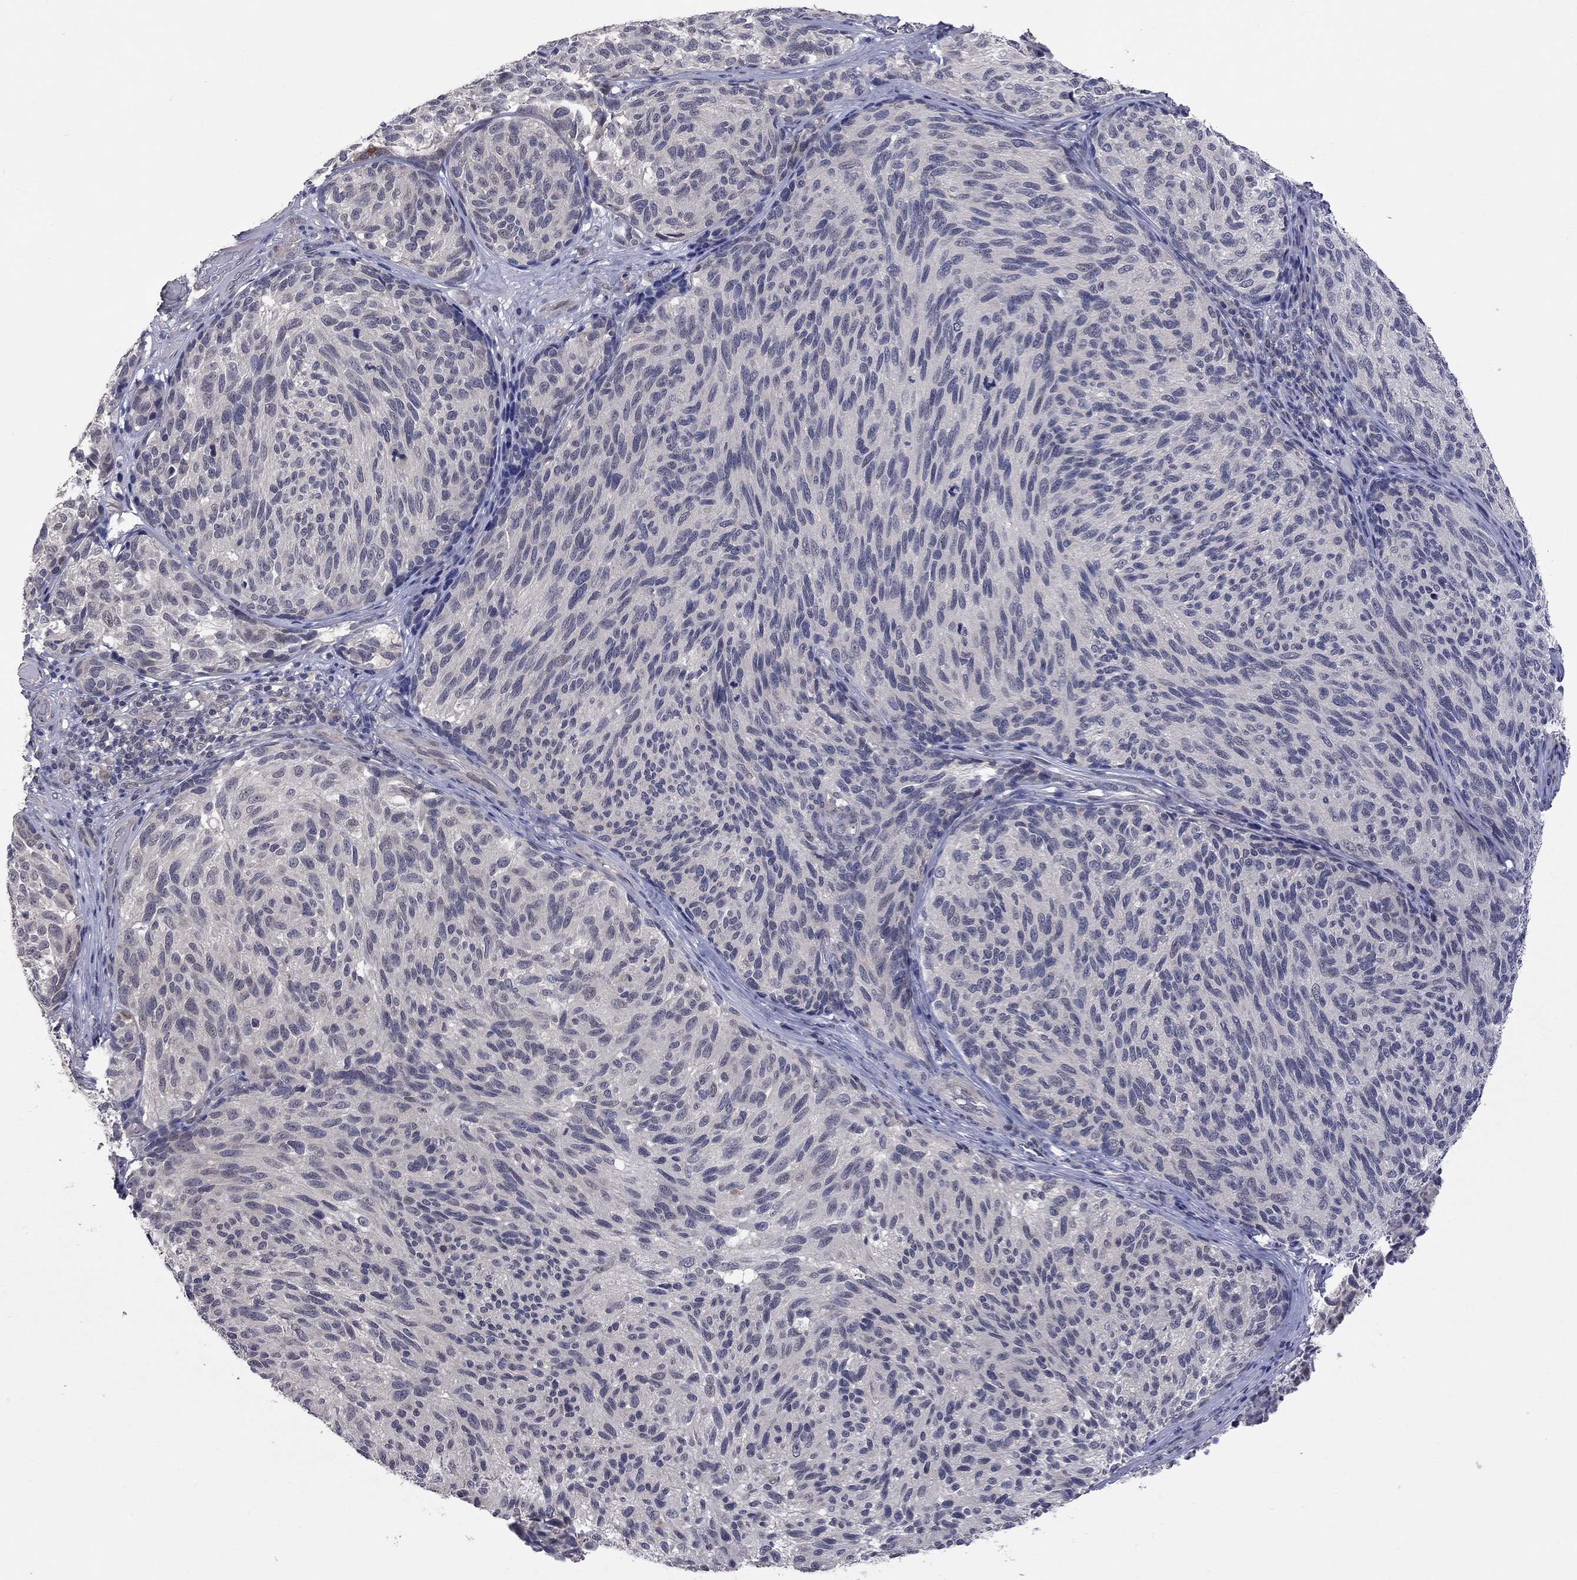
{"staining": {"intensity": "negative", "quantity": "none", "location": "none"}, "tissue": "melanoma", "cell_type": "Tumor cells", "image_type": "cancer", "snomed": [{"axis": "morphology", "description": "Malignant melanoma, NOS"}, {"axis": "topography", "description": "Skin"}], "caption": "Immunohistochemistry histopathology image of malignant melanoma stained for a protein (brown), which exhibits no staining in tumor cells.", "gene": "FABP12", "patient": {"sex": "female", "age": 73}}